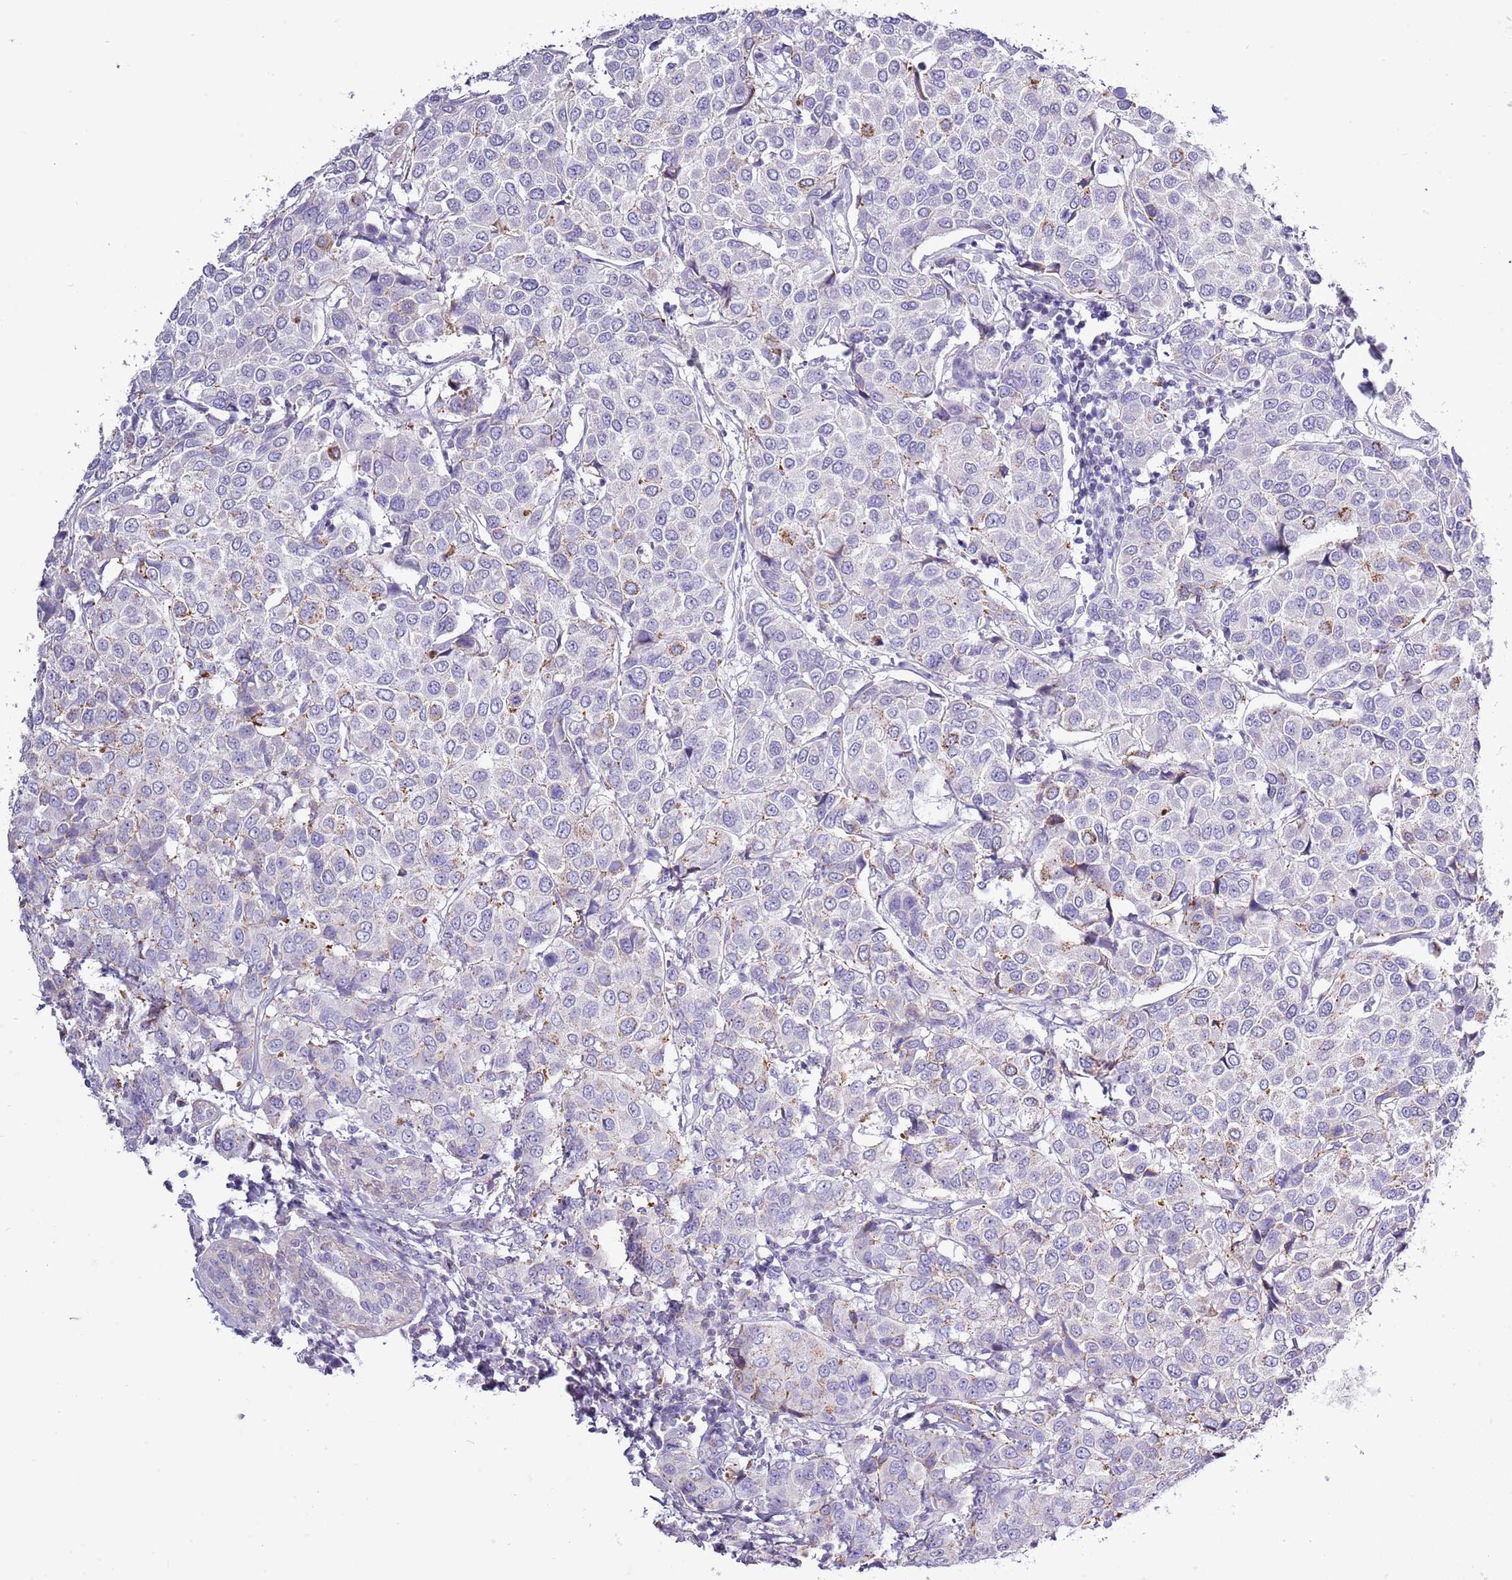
{"staining": {"intensity": "negative", "quantity": "none", "location": "none"}, "tissue": "breast cancer", "cell_type": "Tumor cells", "image_type": "cancer", "snomed": [{"axis": "morphology", "description": "Duct carcinoma"}, {"axis": "topography", "description": "Breast"}], "caption": "Immunohistochemical staining of human breast intraductal carcinoma reveals no significant staining in tumor cells.", "gene": "SLC23A1", "patient": {"sex": "female", "age": 55}}